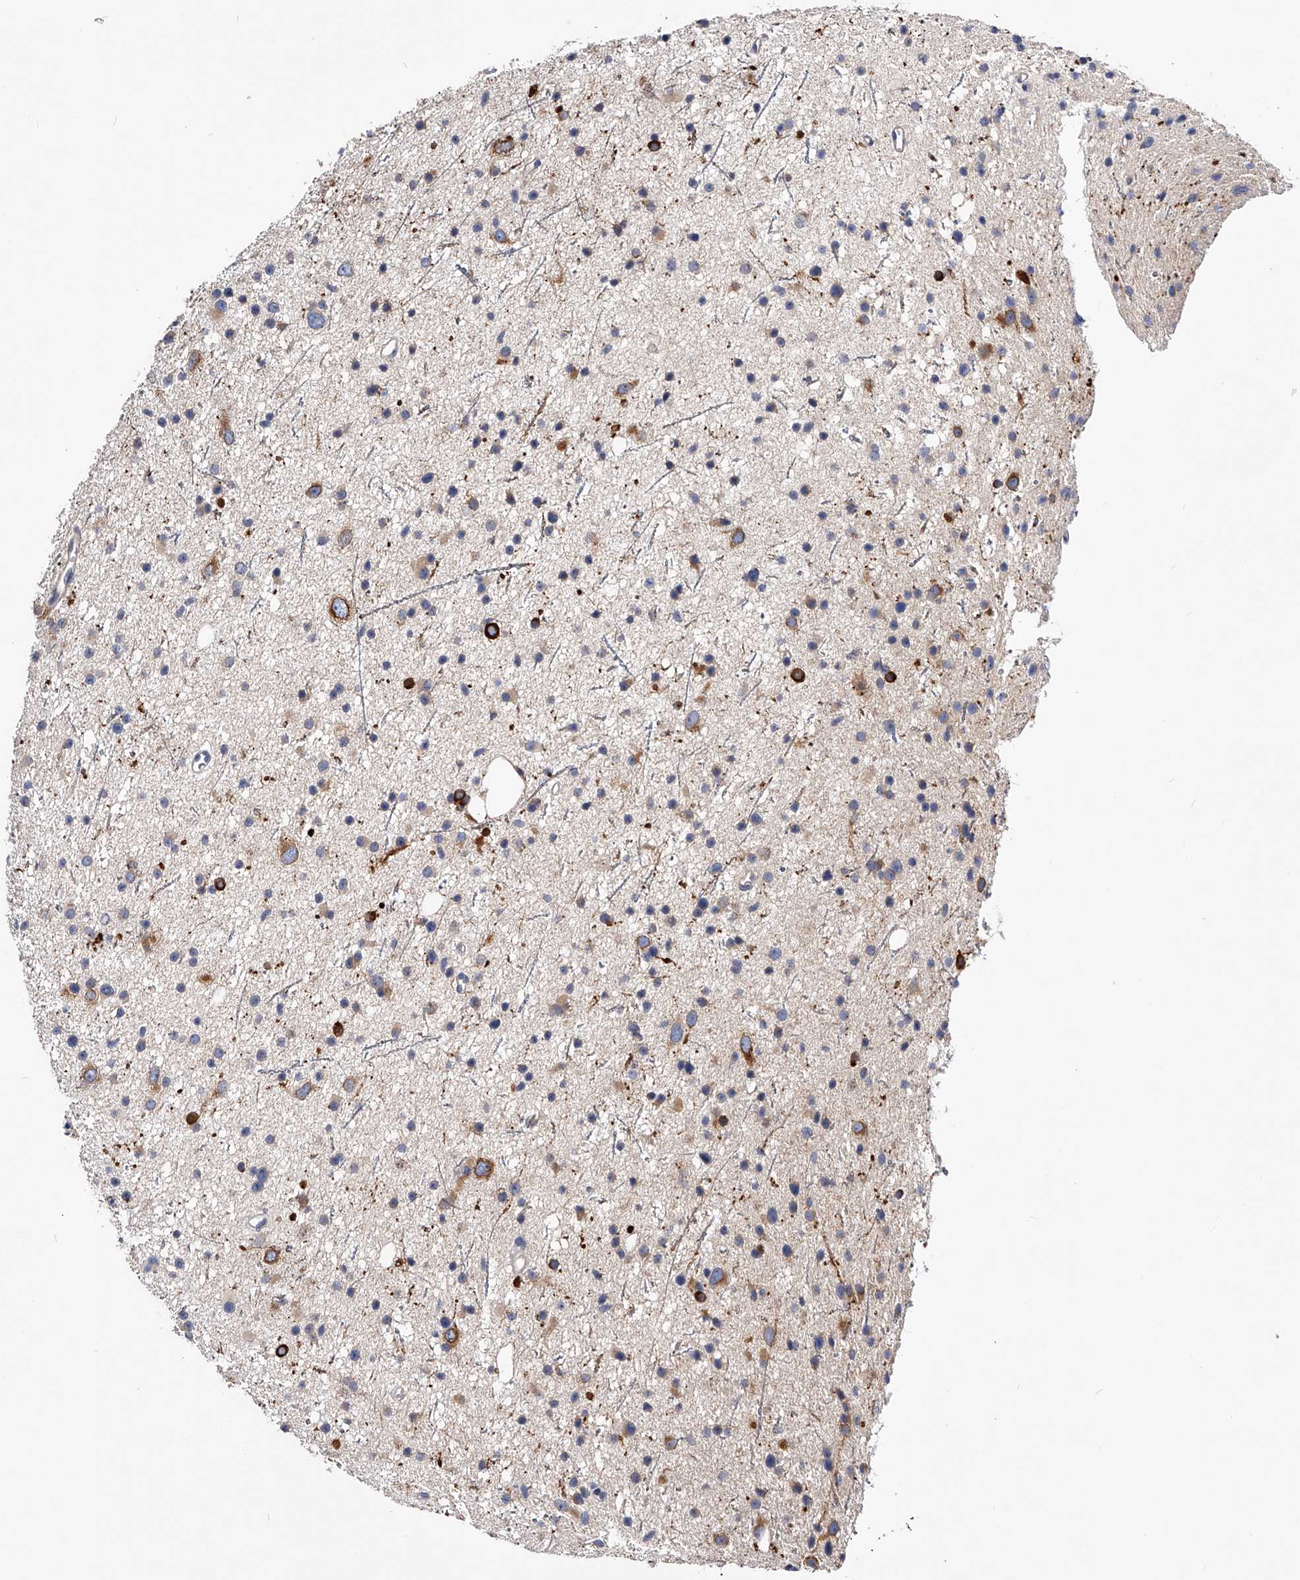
{"staining": {"intensity": "moderate", "quantity": "<25%", "location": "cytoplasmic/membranous"}, "tissue": "glioma", "cell_type": "Tumor cells", "image_type": "cancer", "snomed": [{"axis": "morphology", "description": "Glioma, malignant, Low grade"}, {"axis": "topography", "description": "Cerebral cortex"}], "caption": "Moderate cytoplasmic/membranous protein positivity is appreciated in about <25% of tumor cells in glioma.", "gene": "ARL4C", "patient": {"sex": "female", "age": 39}}